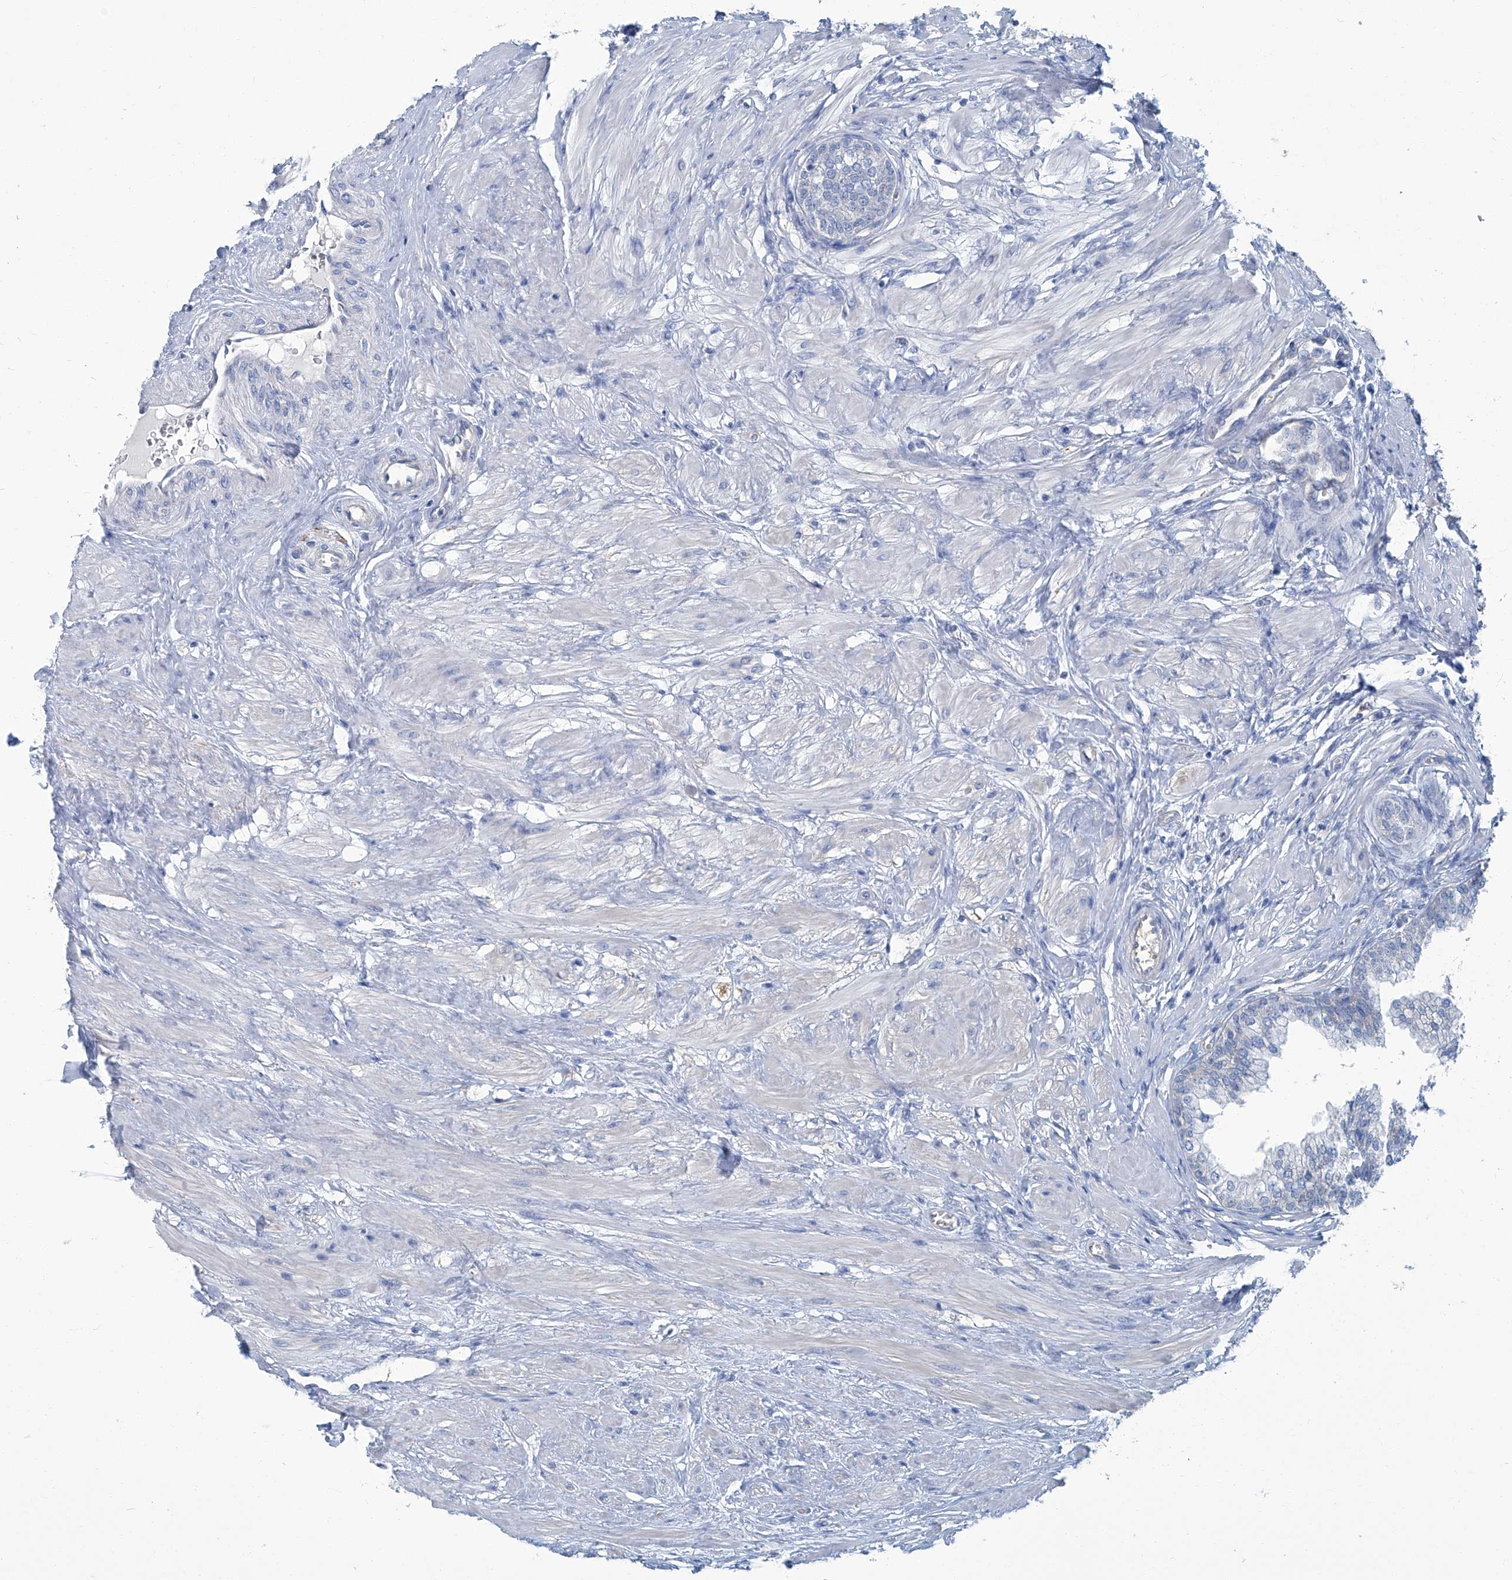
{"staining": {"intensity": "negative", "quantity": "none", "location": "none"}, "tissue": "prostate", "cell_type": "Glandular cells", "image_type": "normal", "snomed": [{"axis": "morphology", "description": "Normal tissue, NOS"}, {"axis": "morphology", "description": "Urothelial carcinoma, Low grade"}, {"axis": "topography", "description": "Urinary bladder"}, {"axis": "topography", "description": "Prostate"}], "caption": "This is an immunohistochemistry image of benign prostate. There is no expression in glandular cells.", "gene": "PFKL", "patient": {"sex": "male", "age": 60}}